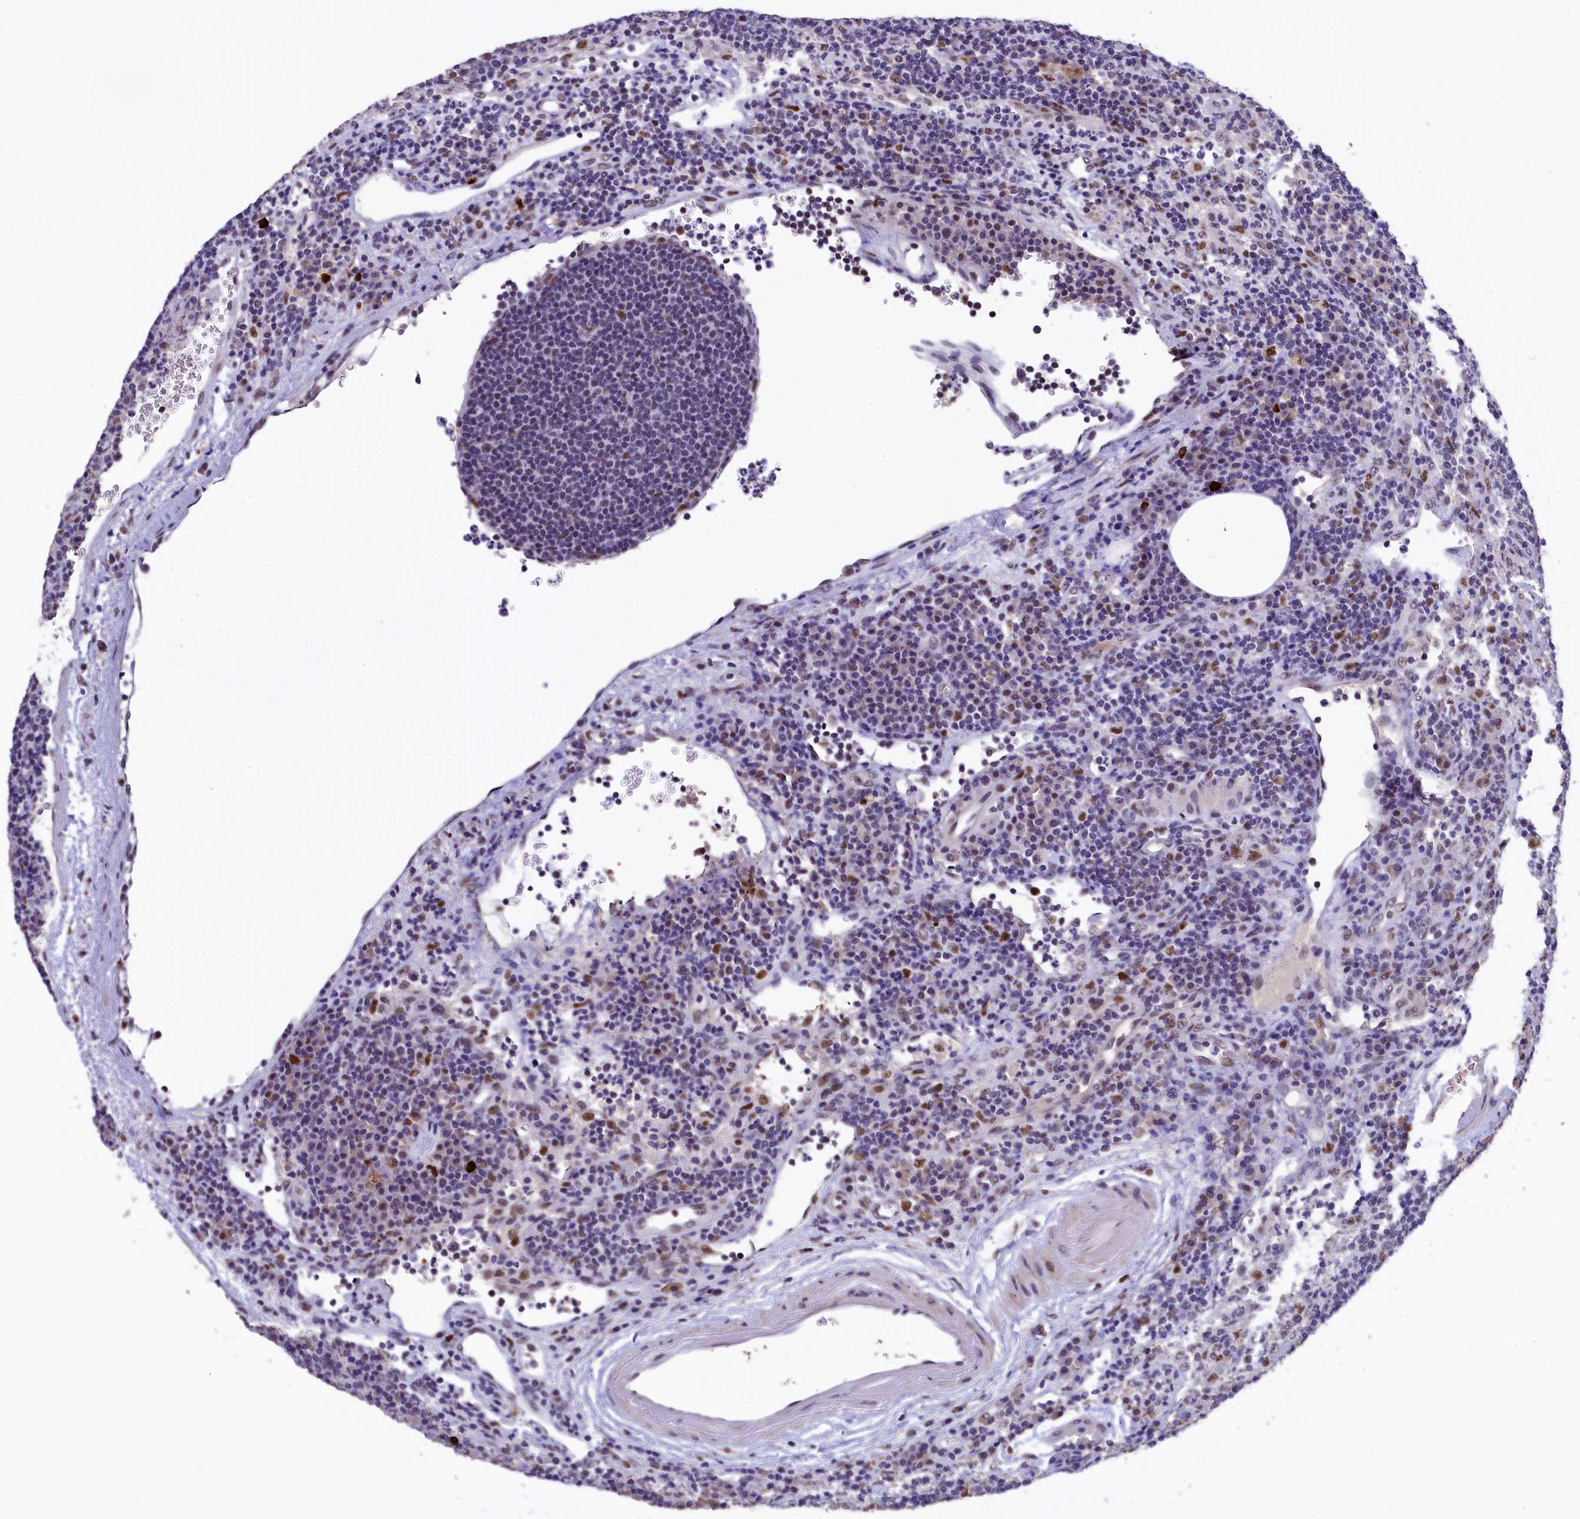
{"staining": {"intensity": "negative", "quantity": "none", "location": "none"}, "tissue": "lymph node", "cell_type": "Germinal center cells", "image_type": "normal", "snomed": [{"axis": "morphology", "description": "Normal tissue, NOS"}, {"axis": "topography", "description": "Lymph node"}], "caption": "Immunohistochemical staining of unremarkable lymph node reveals no significant staining in germinal center cells. (IHC, brightfield microscopy, high magnification).", "gene": "HECTD4", "patient": {"sex": "female", "age": 70}}